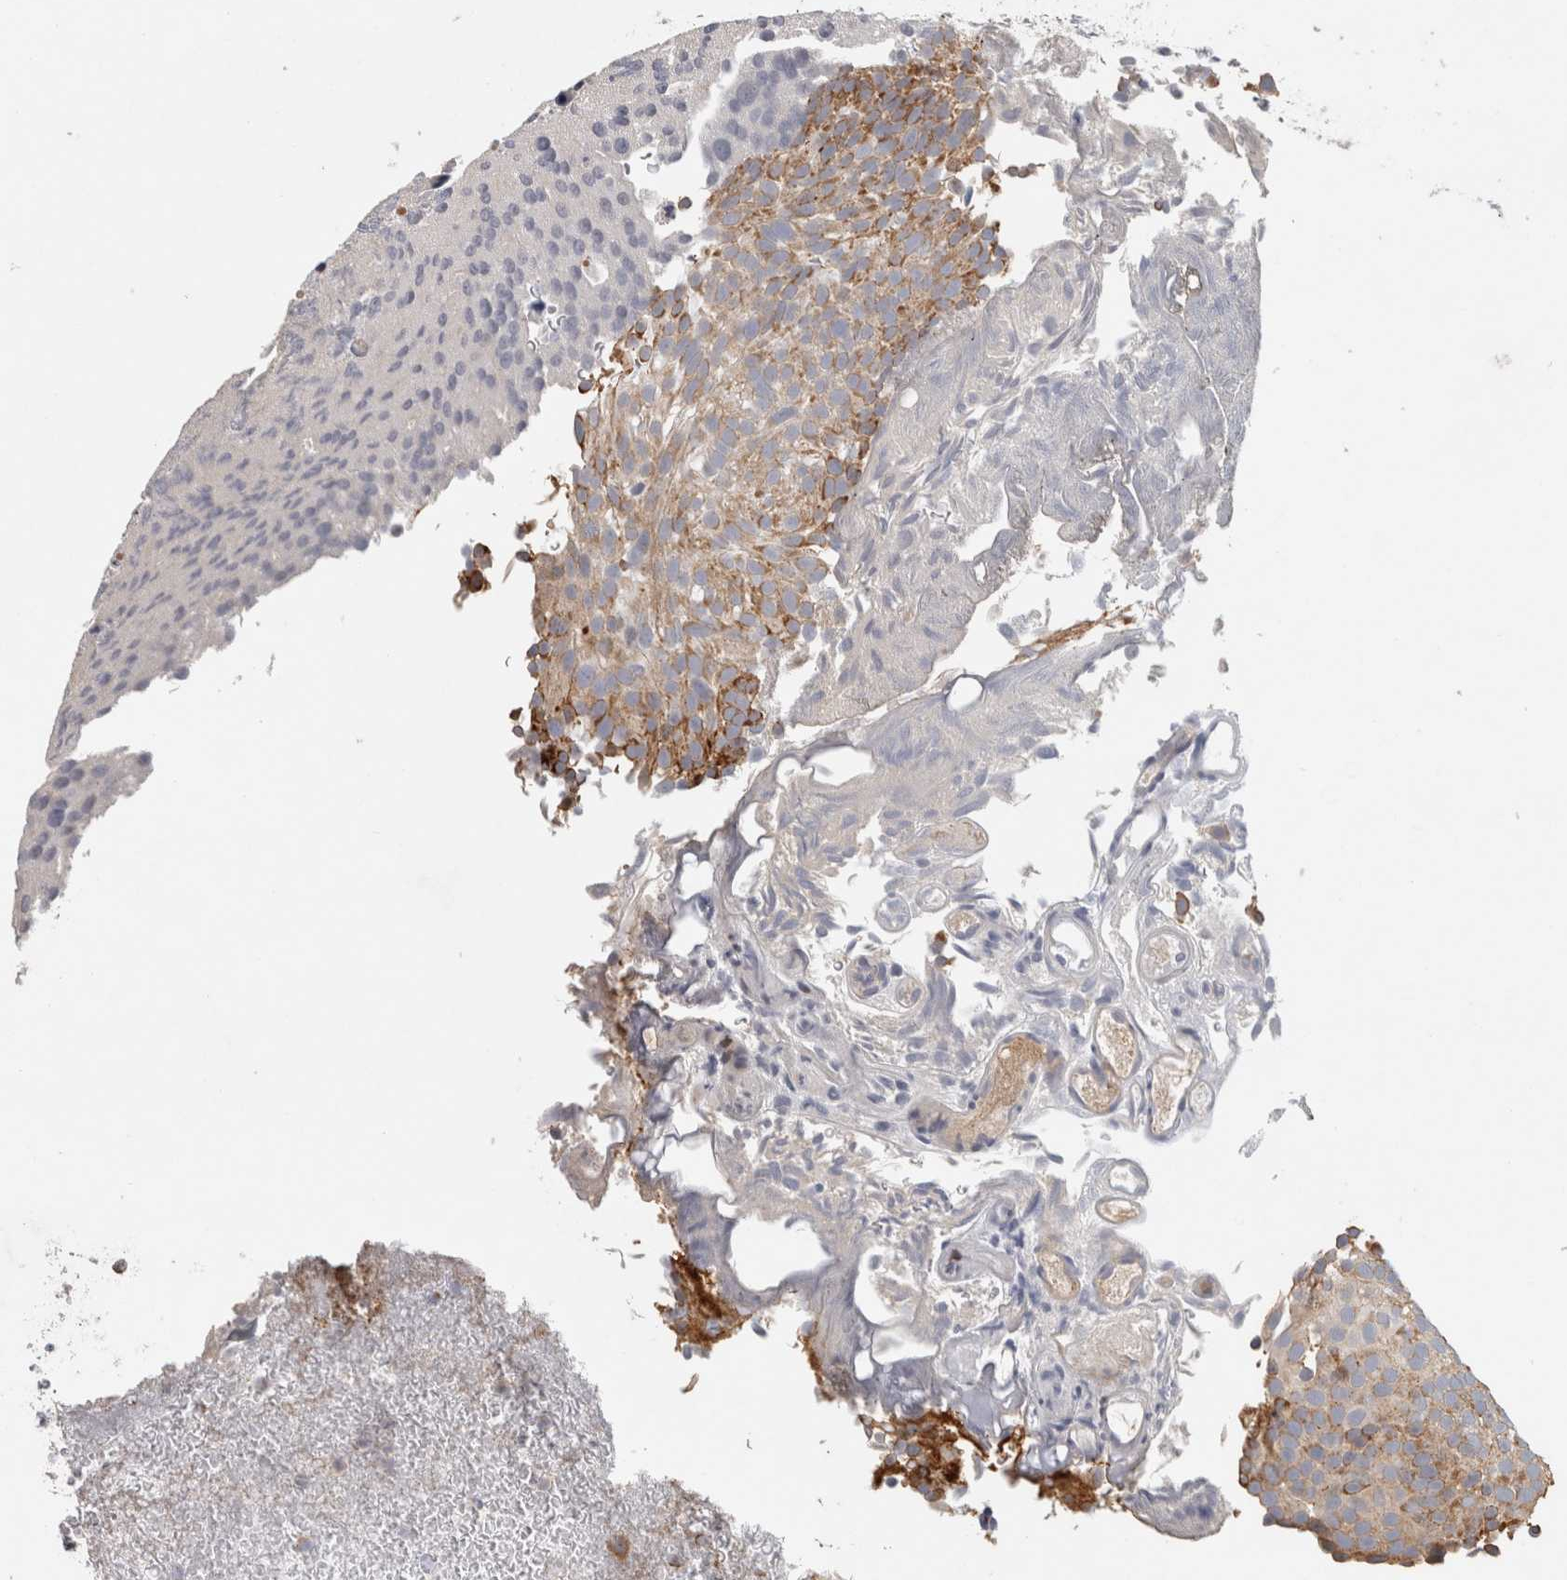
{"staining": {"intensity": "weak", "quantity": "<25%", "location": "cytoplasmic/membranous"}, "tissue": "urothelial cancer", "cell_type": "Tumor cells", "image_type": "cancer", "snomed": [{"axis": "morphology", "description": "Urothelial carcinoma, Low grade"}, {"axis": "topography", "description": "Urinary bladder"}], "caption": "Micrograph shows no protein positivity in tumor cells of urothelial cancer tissue.", "gene": "RBM48", "patient": {"sex": "male", "age": 78}}